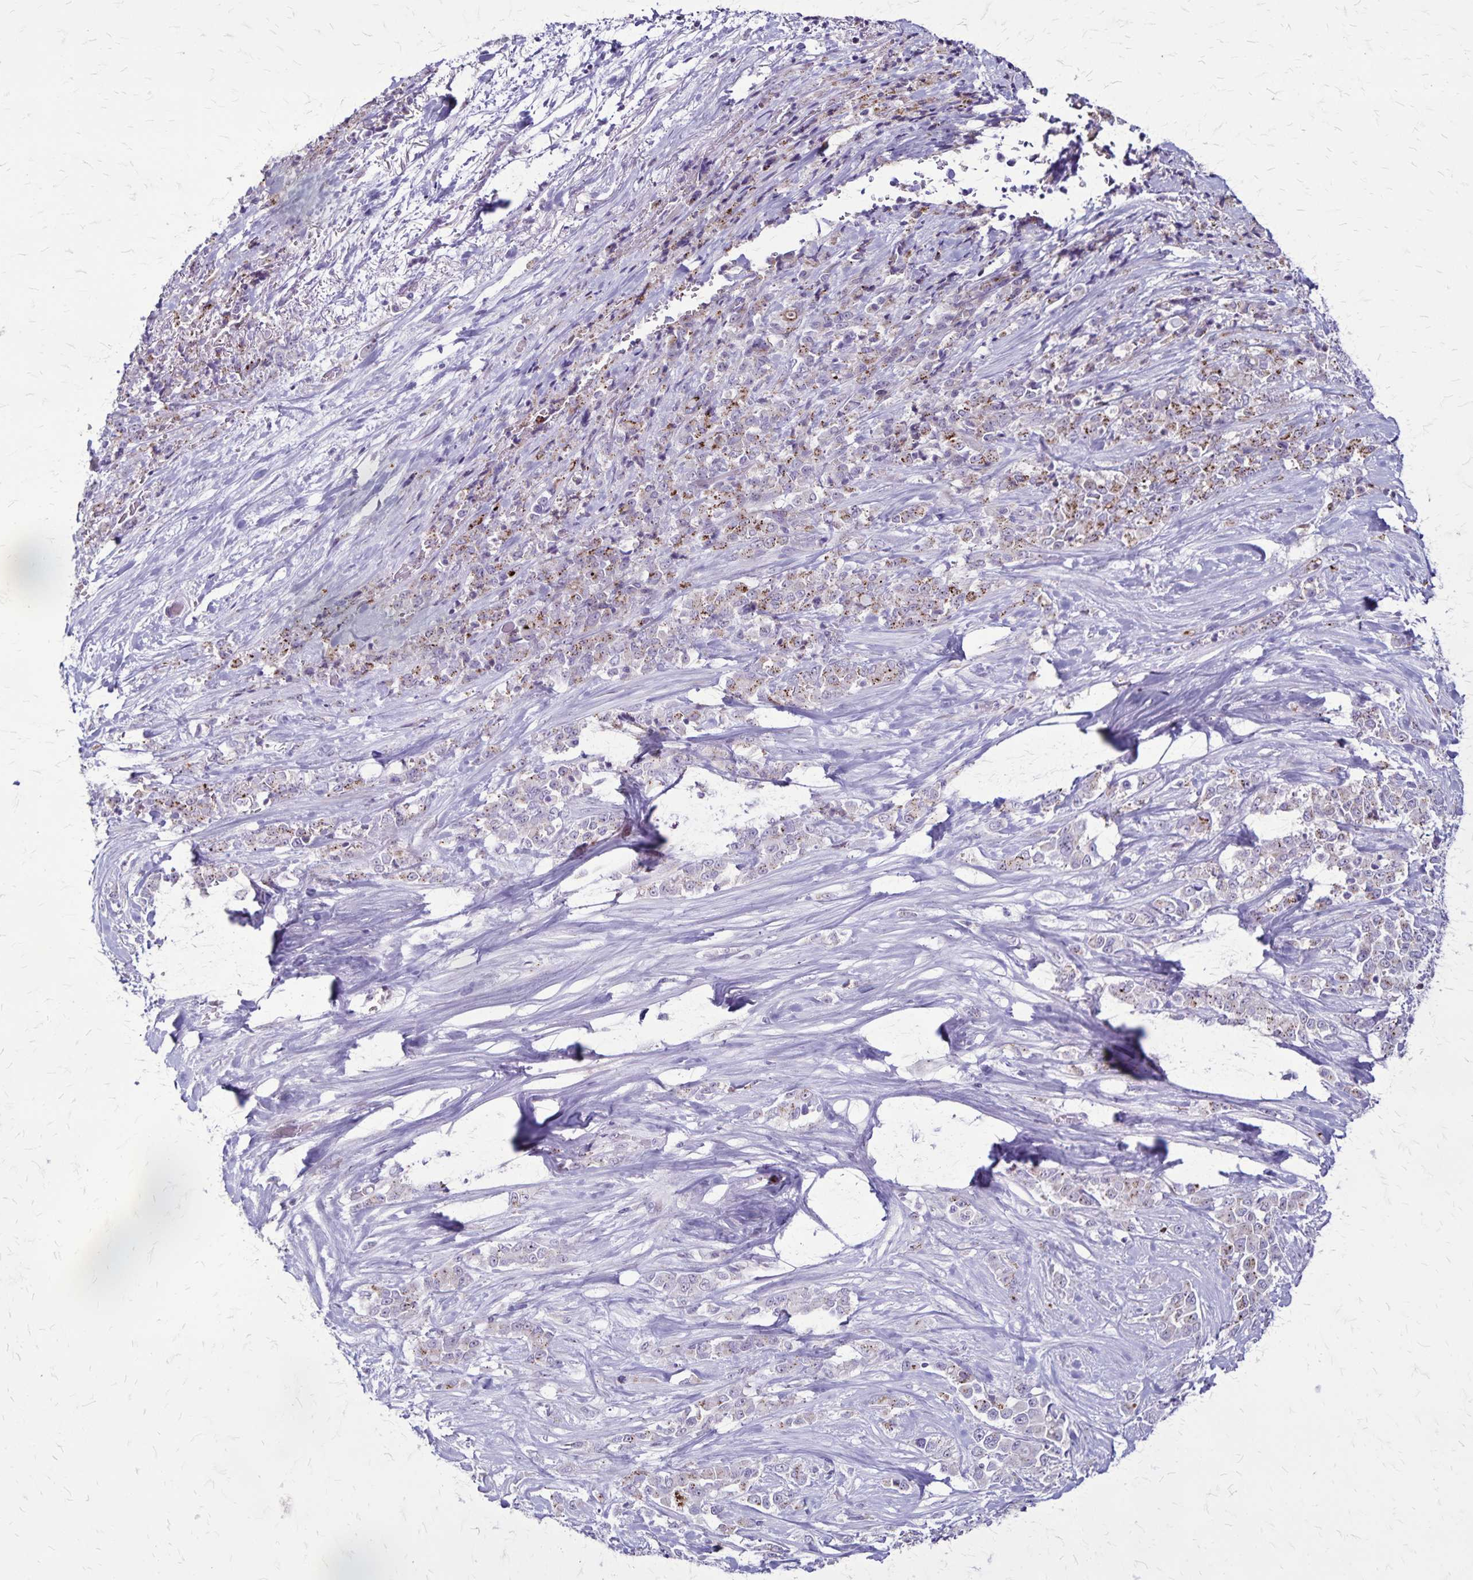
{"staining": {"intensity": "weak", "quantity": "25%-75%", "location": "cytoplasmic/membranous"}, "tissue": "stomach cancer", "cell_type": "Tumor cells", "image_type": "cancer", "snomed": [{"axis": "morphology", "description": "Adenocarcinoma, NOS"}, {"axis": "topography", "description": "Stomach"}], "caption": "This is an image of IHC staining of stomach cancer, which shows weak expression in the cytoplasmic/membranous of tumor cells.", "gene": "OR51B5", "patient": {"sex": "female", "age": 76}}